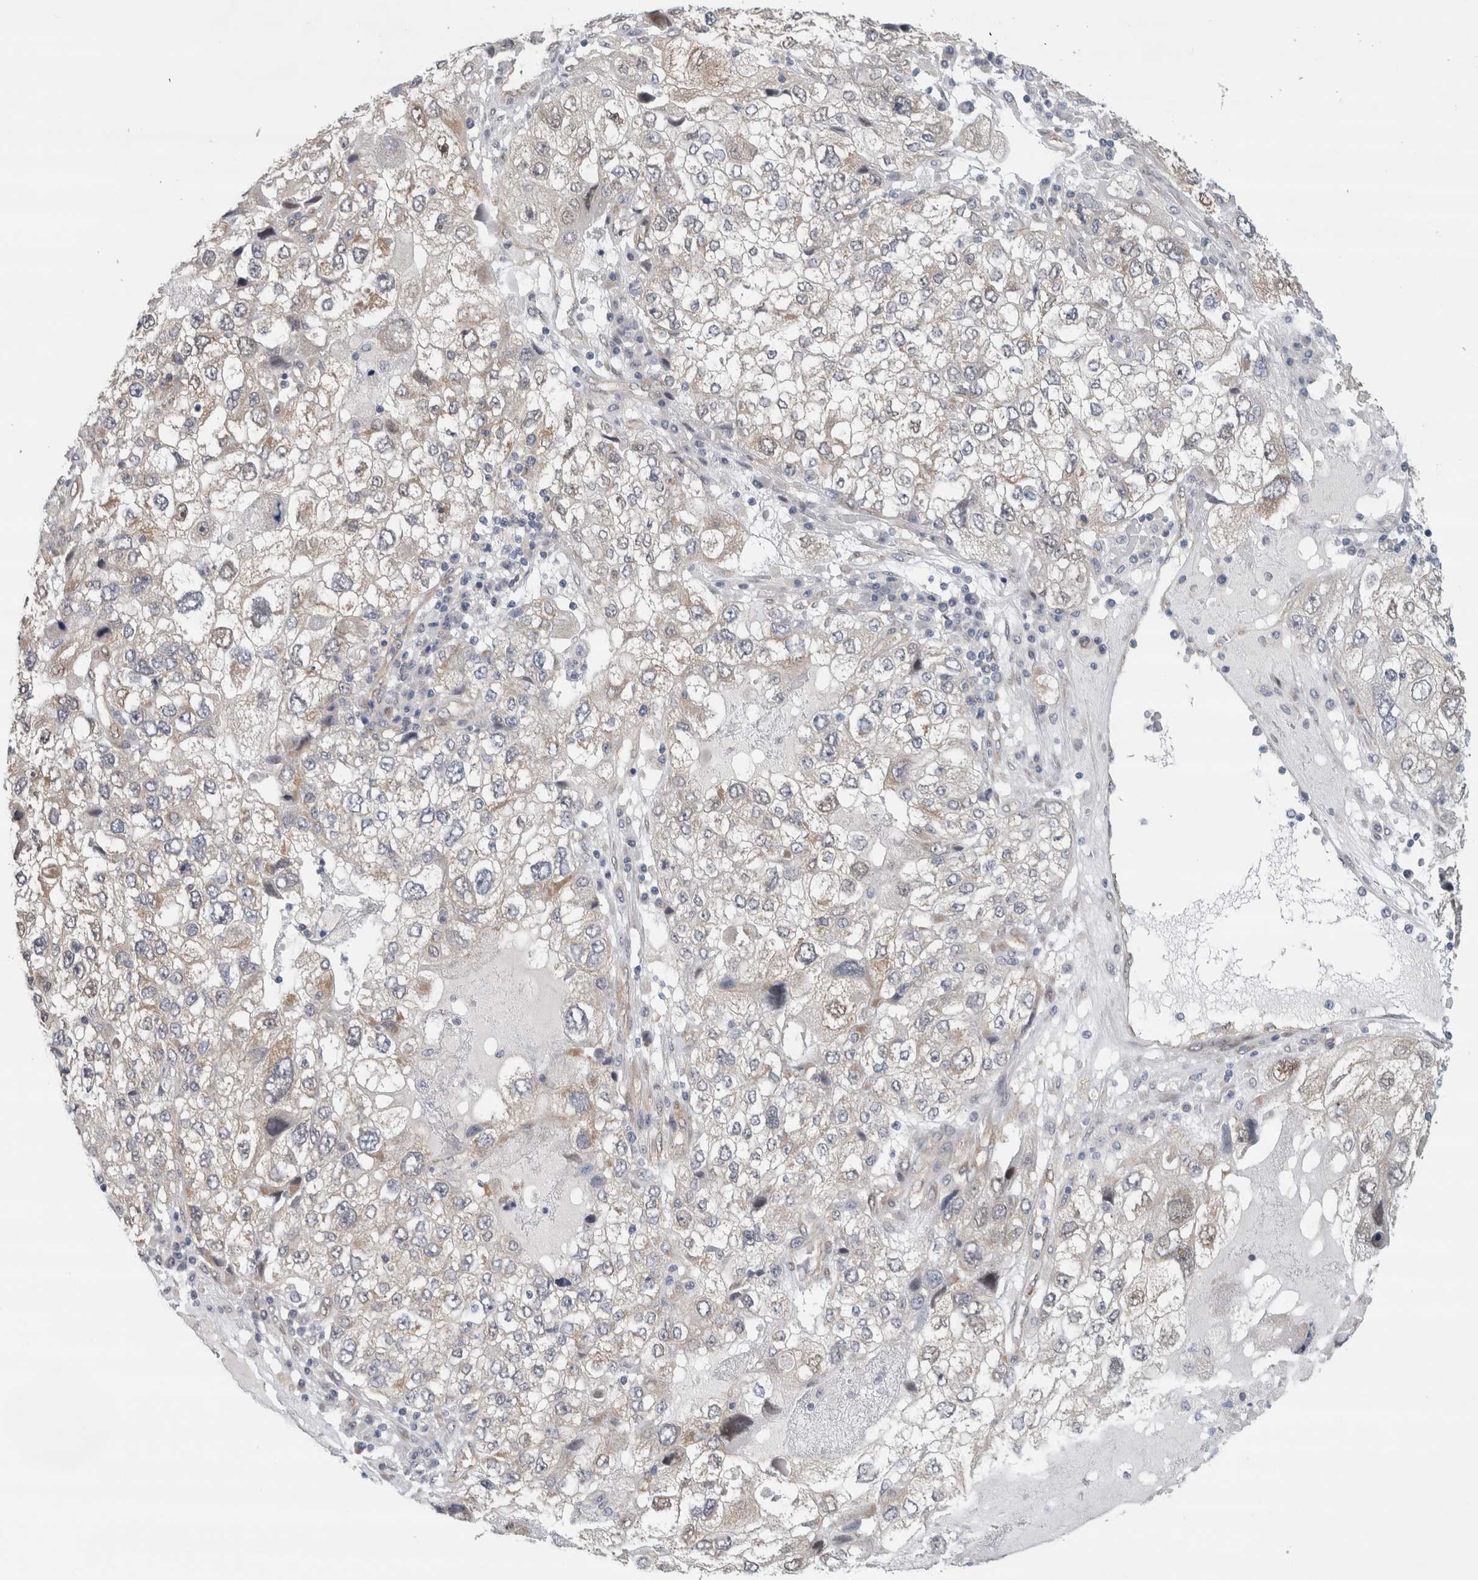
{"staining": {"intensity": "weak", "quantity": "<25%", "location": "nuclear"}, "tissue": "endometrial cancer", "cell_type": "Tumor cells", "image_type": "cancer", "snomed": [{"axis": "morphology", "description": "Adenocarcinoma, NOS"}, {"axis": "topography", "description": "Endometrium"}], "caption": "Immunohistochemistry (IHC) of endometrial cancer exhibits no expression in tumor cells. (Brightfield microscopy of DAB (3,3'-diaminobenzidine) immunohistochemistry at high magnification).", "gene": "EIF4G3", "patient": {"sex": "female", "age": 49}}